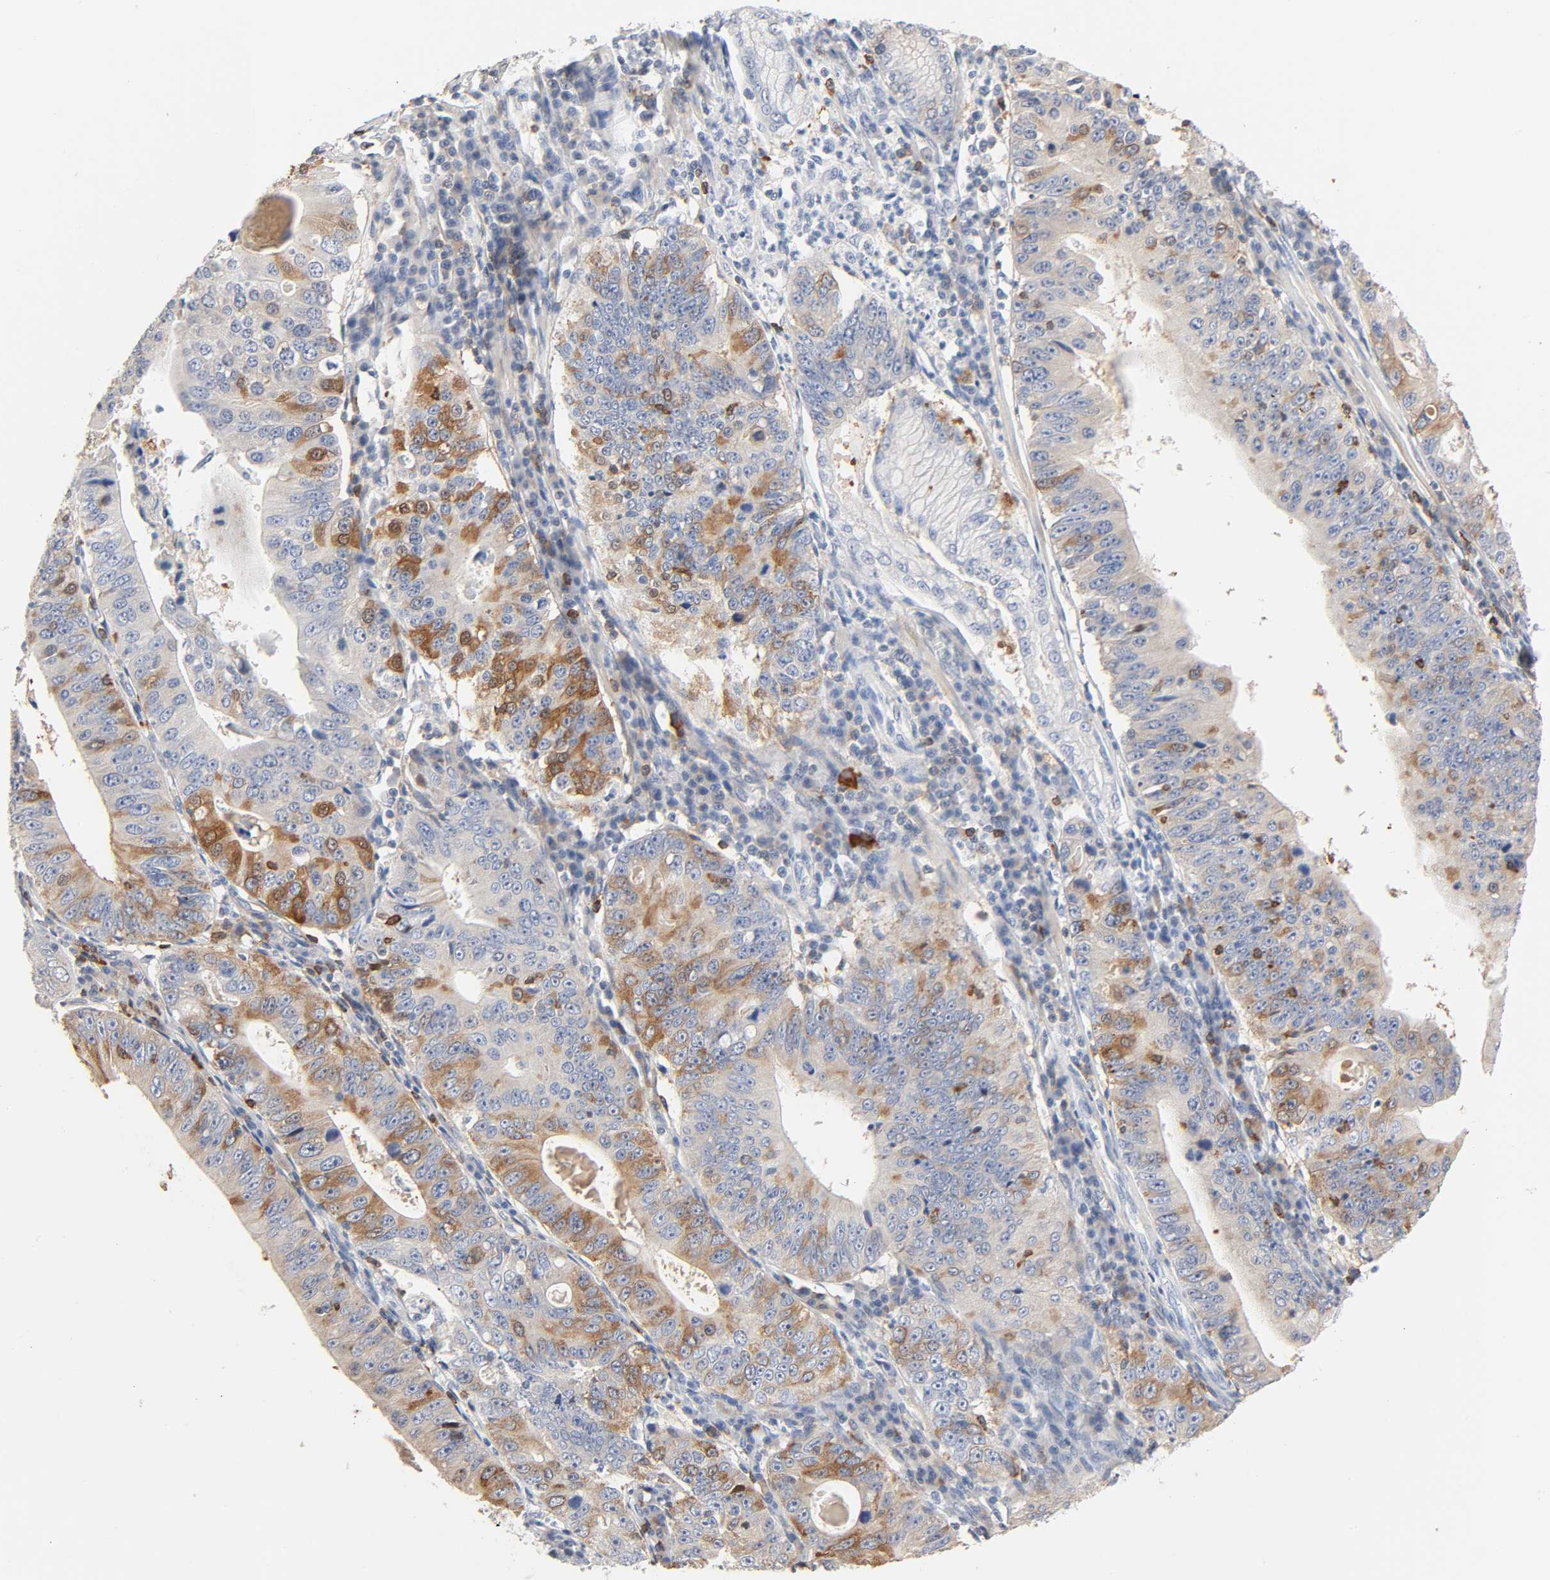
{"staining": {"intensity": "moderate", "quantity": "25%-75%", "location": "cytoplasmic/membranous,nuclear"}, "tissue": "stomach cancer", "cell_type": "Tumor cells", "image_type": "cancer", "snomed": [{"axis": "morphology", "description": "Adenocarcinoma, NOS"}, {"axis": "topography", "description": "Stomach"}], "caption": "Stomach cancer (adenocarcinoma) stained for a protein (brown) exhibits moderate cytoplasmic/membranous and nuclear positive positivity in approximately 25%-75% of tumor cells.", "gene": "BIN1", "patient": {"sex": "male", "age": 59}}